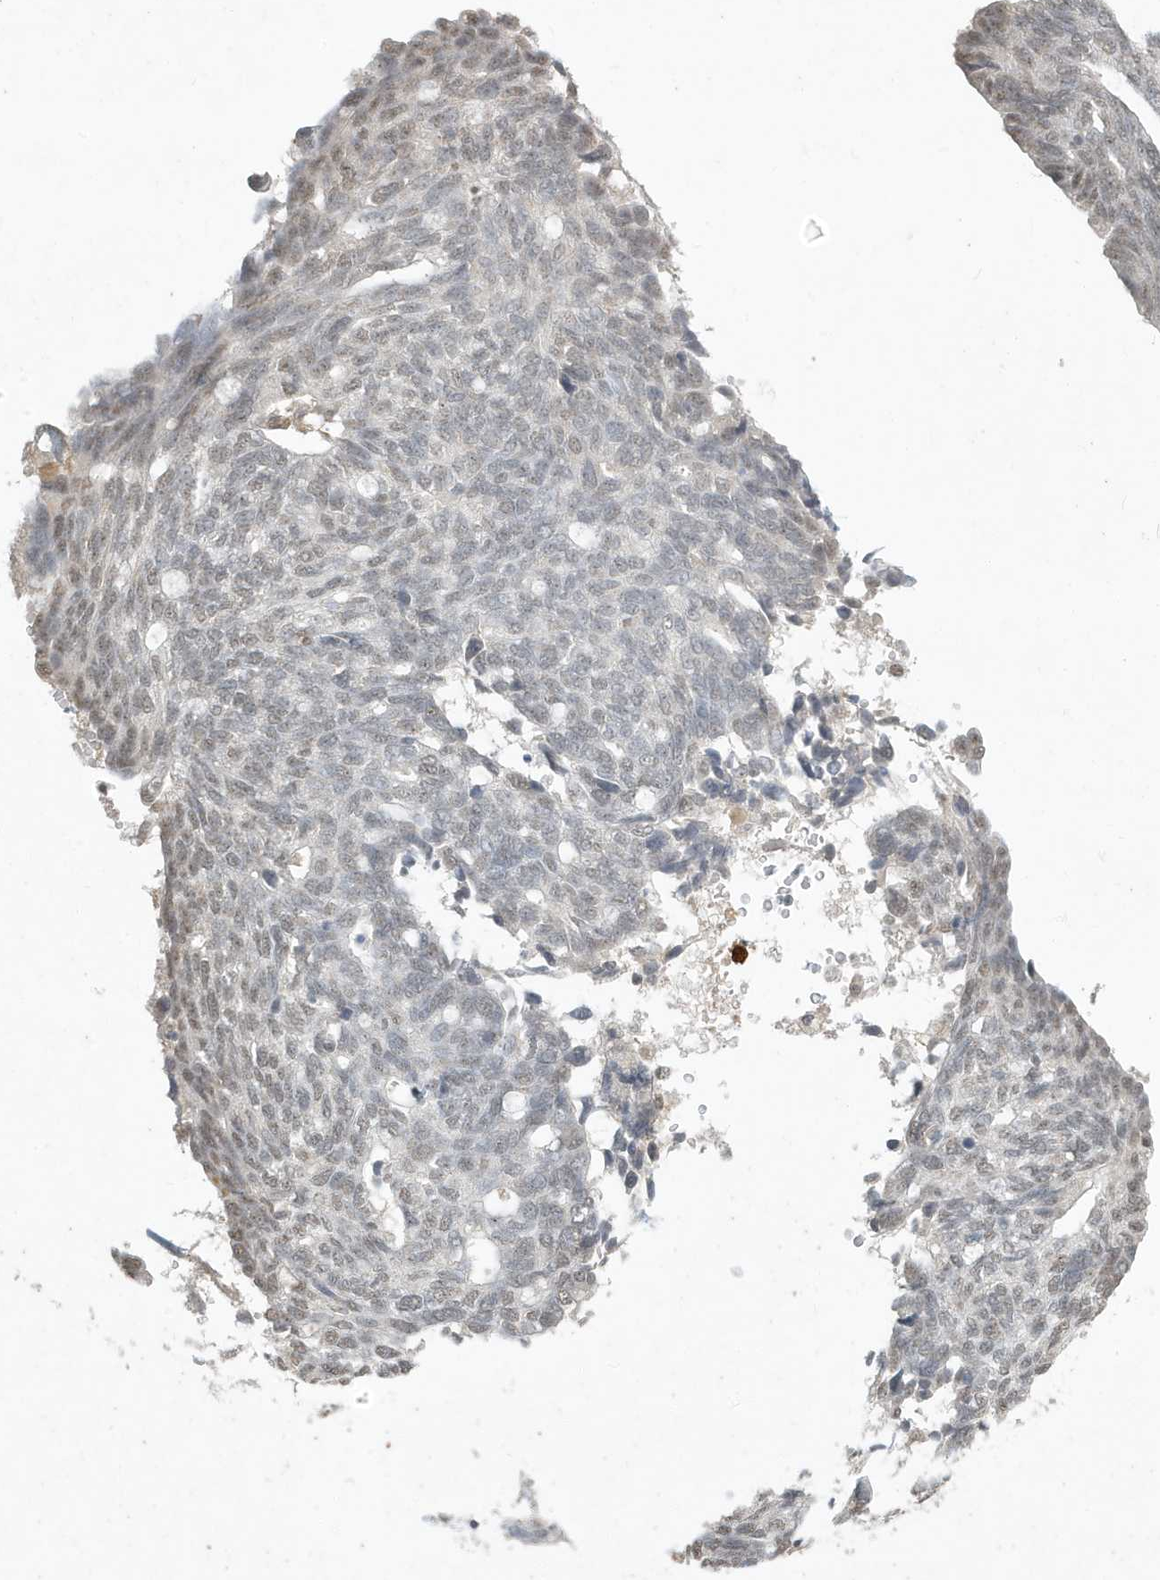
{"staining": {"intensity": "weak", "quantity": "<25%", "location": "nuclear"}, "tissue": "ovarian cancer", "cell_type": "Tumor cells", "image_type": "cancer", "snomed": [{"axis": "morphology", "description": "Cystadenocarcinoma, serous, NOS"}, {"axis": "topography", "description": "Ovary"}], "caption": "High magnification brightfield microscopy of ovarian cancer (serous cystadenocarcinoma) stained with DAB (3,3'-diaminobenzidine) (brown) and counterstained with hematoxylin (blue): tumor cells show no significant staining. (Immunohistochemistry (ihc), brightfield microscopy, high magnification).", "gene": "DEFA1", "patient": {"sex": "female", "age": 79}}